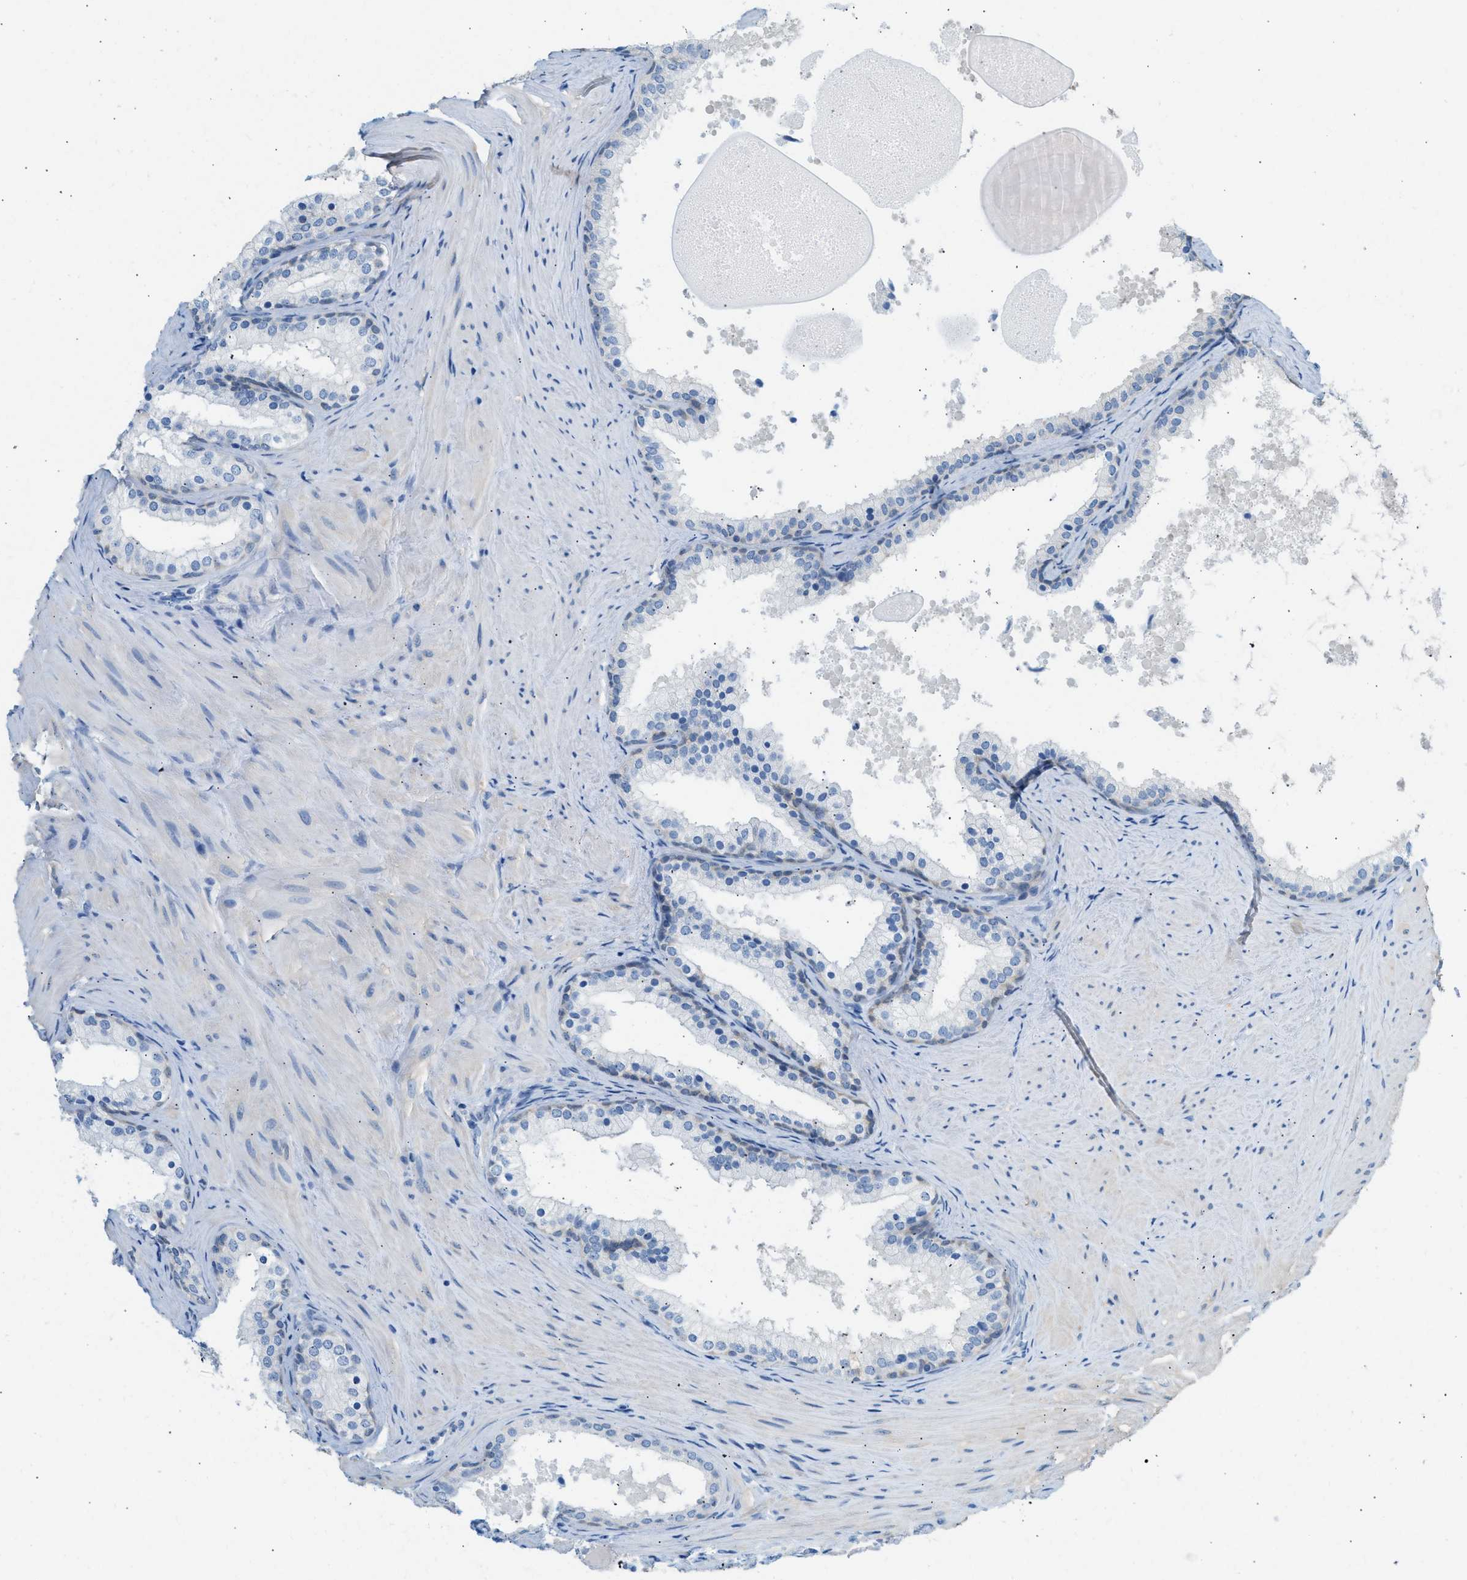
{"staining": {"intensity": "negative", "quantity": "none", "location": "none"}, "tissue": "prostate cancer", "cell_type": "Tumor cells", "image_type": "cancer", "snomed": [{"axis": "morphology", "description": "Adenocarcinoma, Low grade"}, {"axis": "topography", "description": "Prostate"}], "caption": "An immunohistochemistry (IHC) image of adenocarcinoma (low-grade) (prostate) is shown. There is no staining in tumor cells of adenocarcinoma (low-grade) (prostate).", "gene": "SPAM1", "patient": {"sex": "male", "age": 69}}